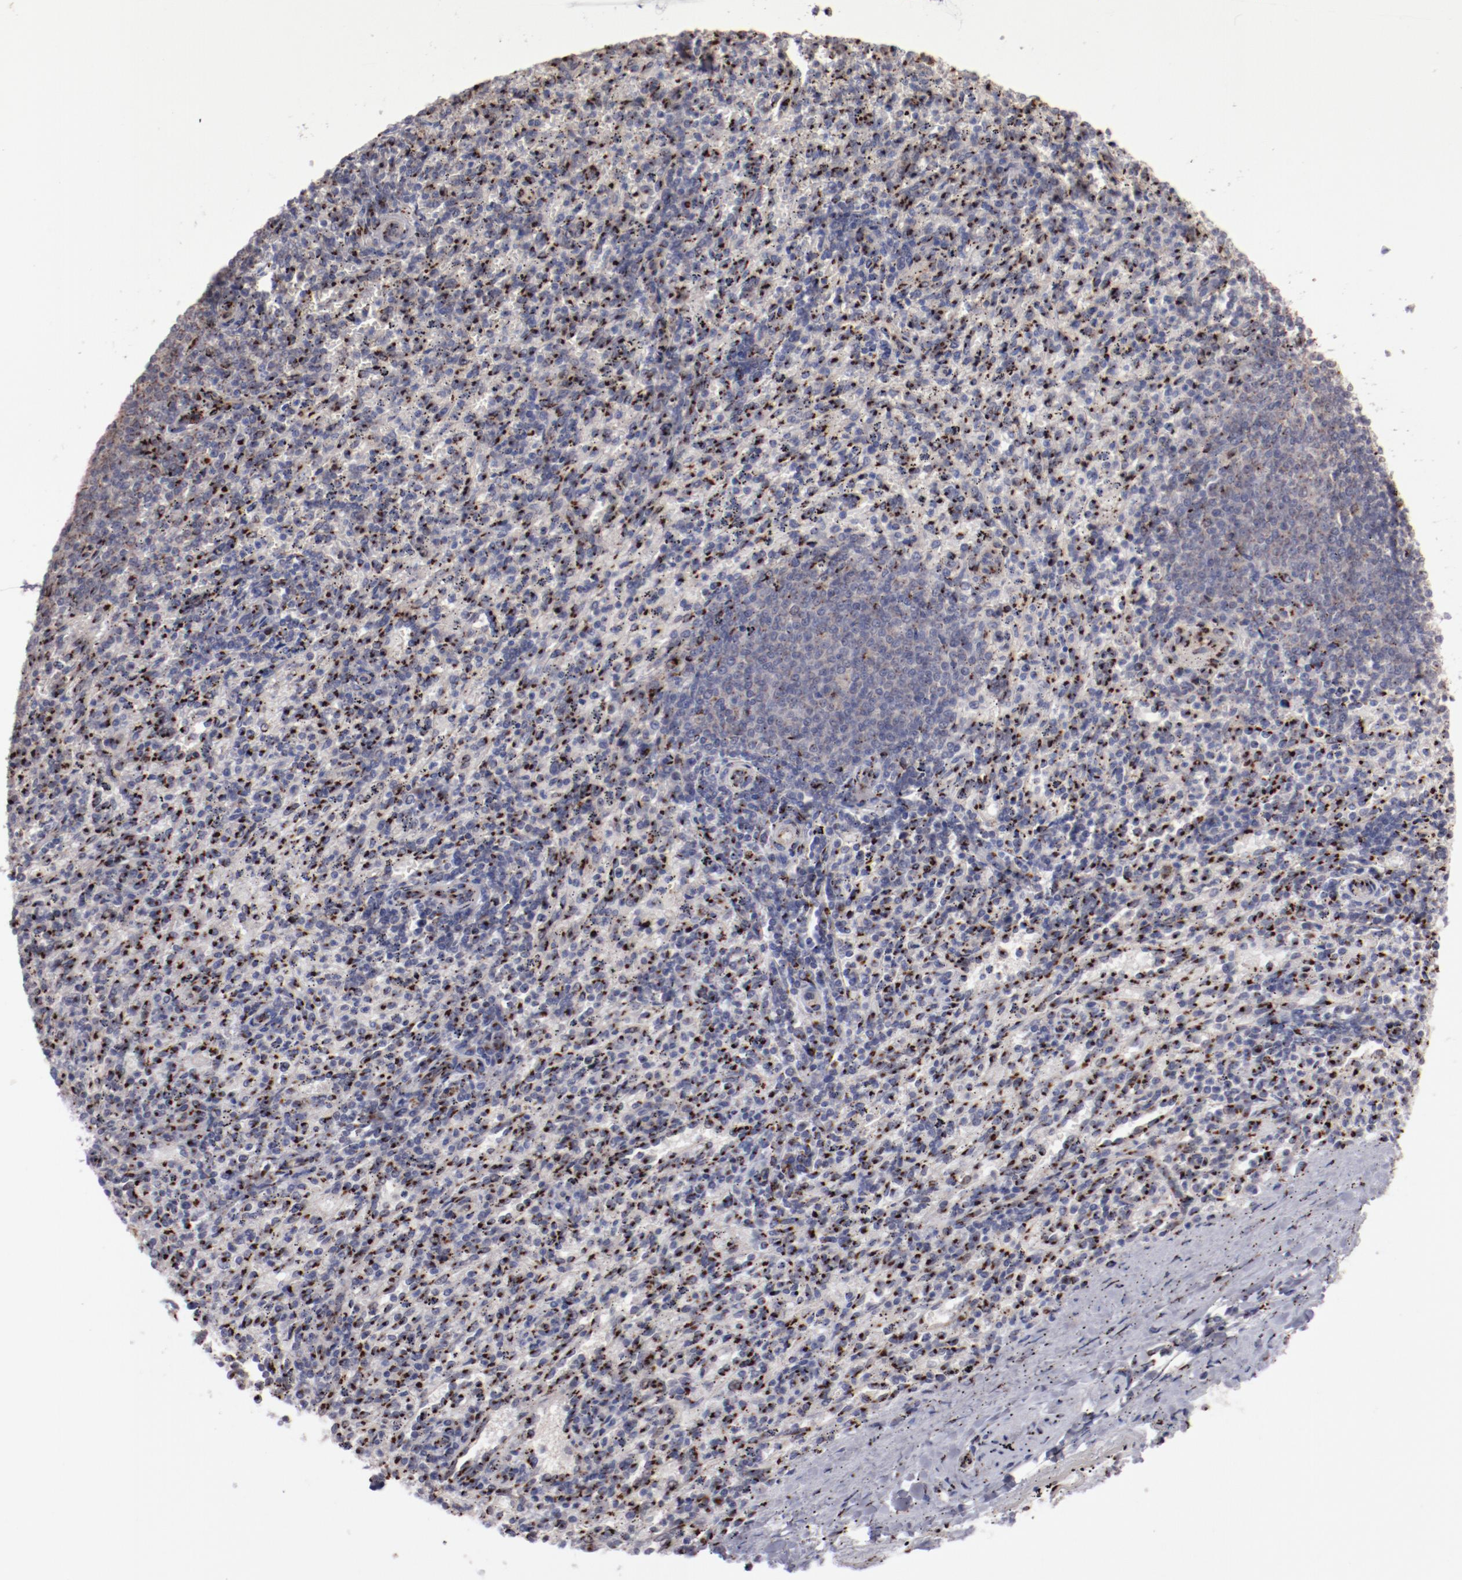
{"staining": {"intensity": "strong", "quantity": ">75%", "location": "cytoplasmic/membranous"}, "tissue": "spleen", "cell_type": "Cells in red pulp", "image_type": "normal", "snomed": [{"axis": "morphology", "description": "Normal tissue, NOS"}, {"axis": "topography", "description": "Spleen"}], "caption": "Immunohistochemistry (DAB) staining of unremarkable human spleen demonstrates strong cytoplasmic/membranous protein expression in about >75% of cells in red pulp.", "gene": "GOLIM4", "patient": {"sex": "female", "age": 10}}